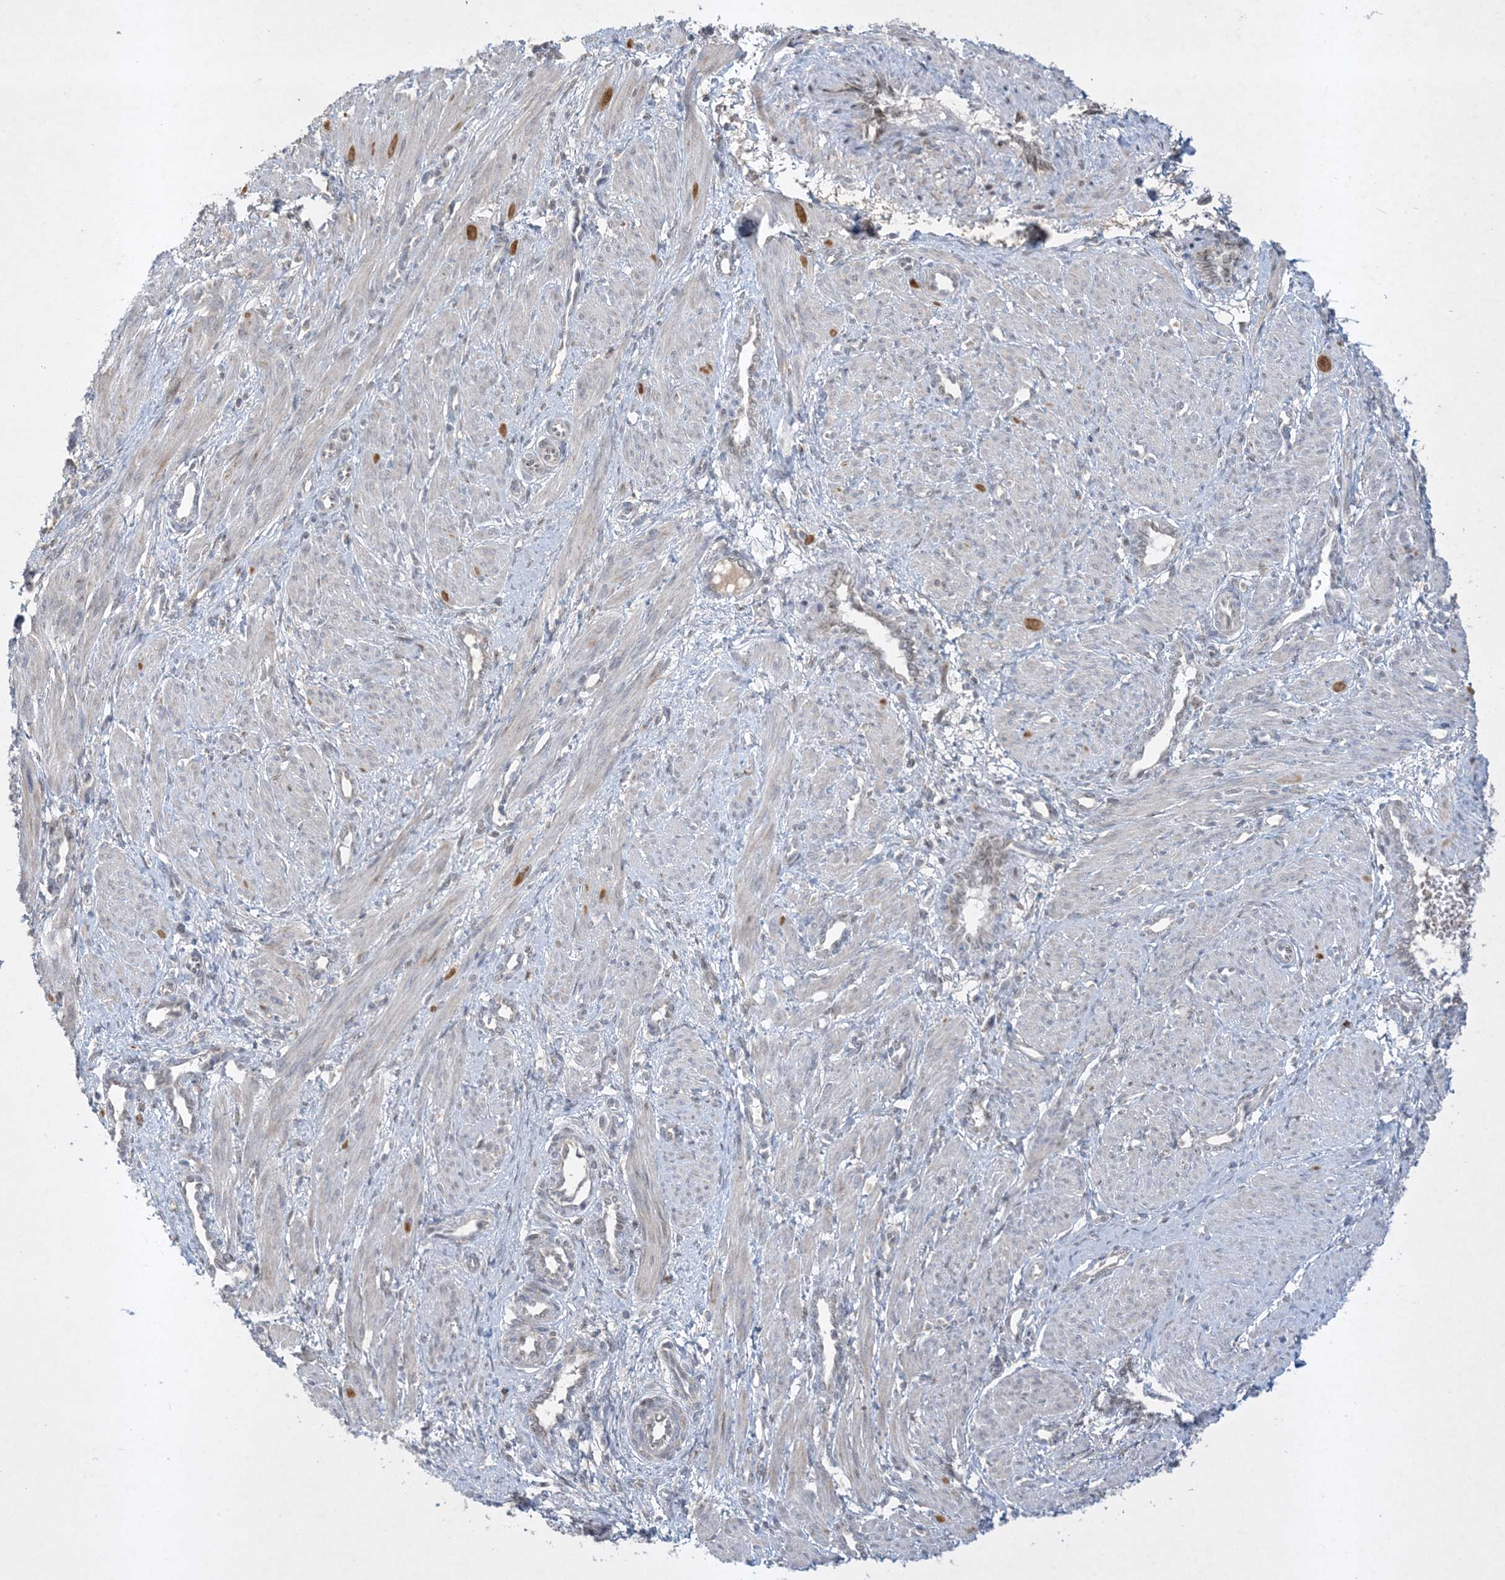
{"staining": {"intensity": "moderate", "quantity": "<25%", "location": "cytoplasmic/membranous"}, "tissue": "smooth muscle", "cell_type": "Smooth muscle cells", "image_type": "normal", "snomed": [{"axis": "morphology", "description": "Normal tissue, NOS"}, {"axis": "topography", "description": "Endometrium"}], "caption": "The micrograph reveals immunohistochemical staining of normal smooth muscle. There is moderate cytoplasmic/membranous positivity is identified in approximately <25% of smooth muscle cells.", "gene": "FNDC1", "patient": {"sex": "female", "age": 33}}